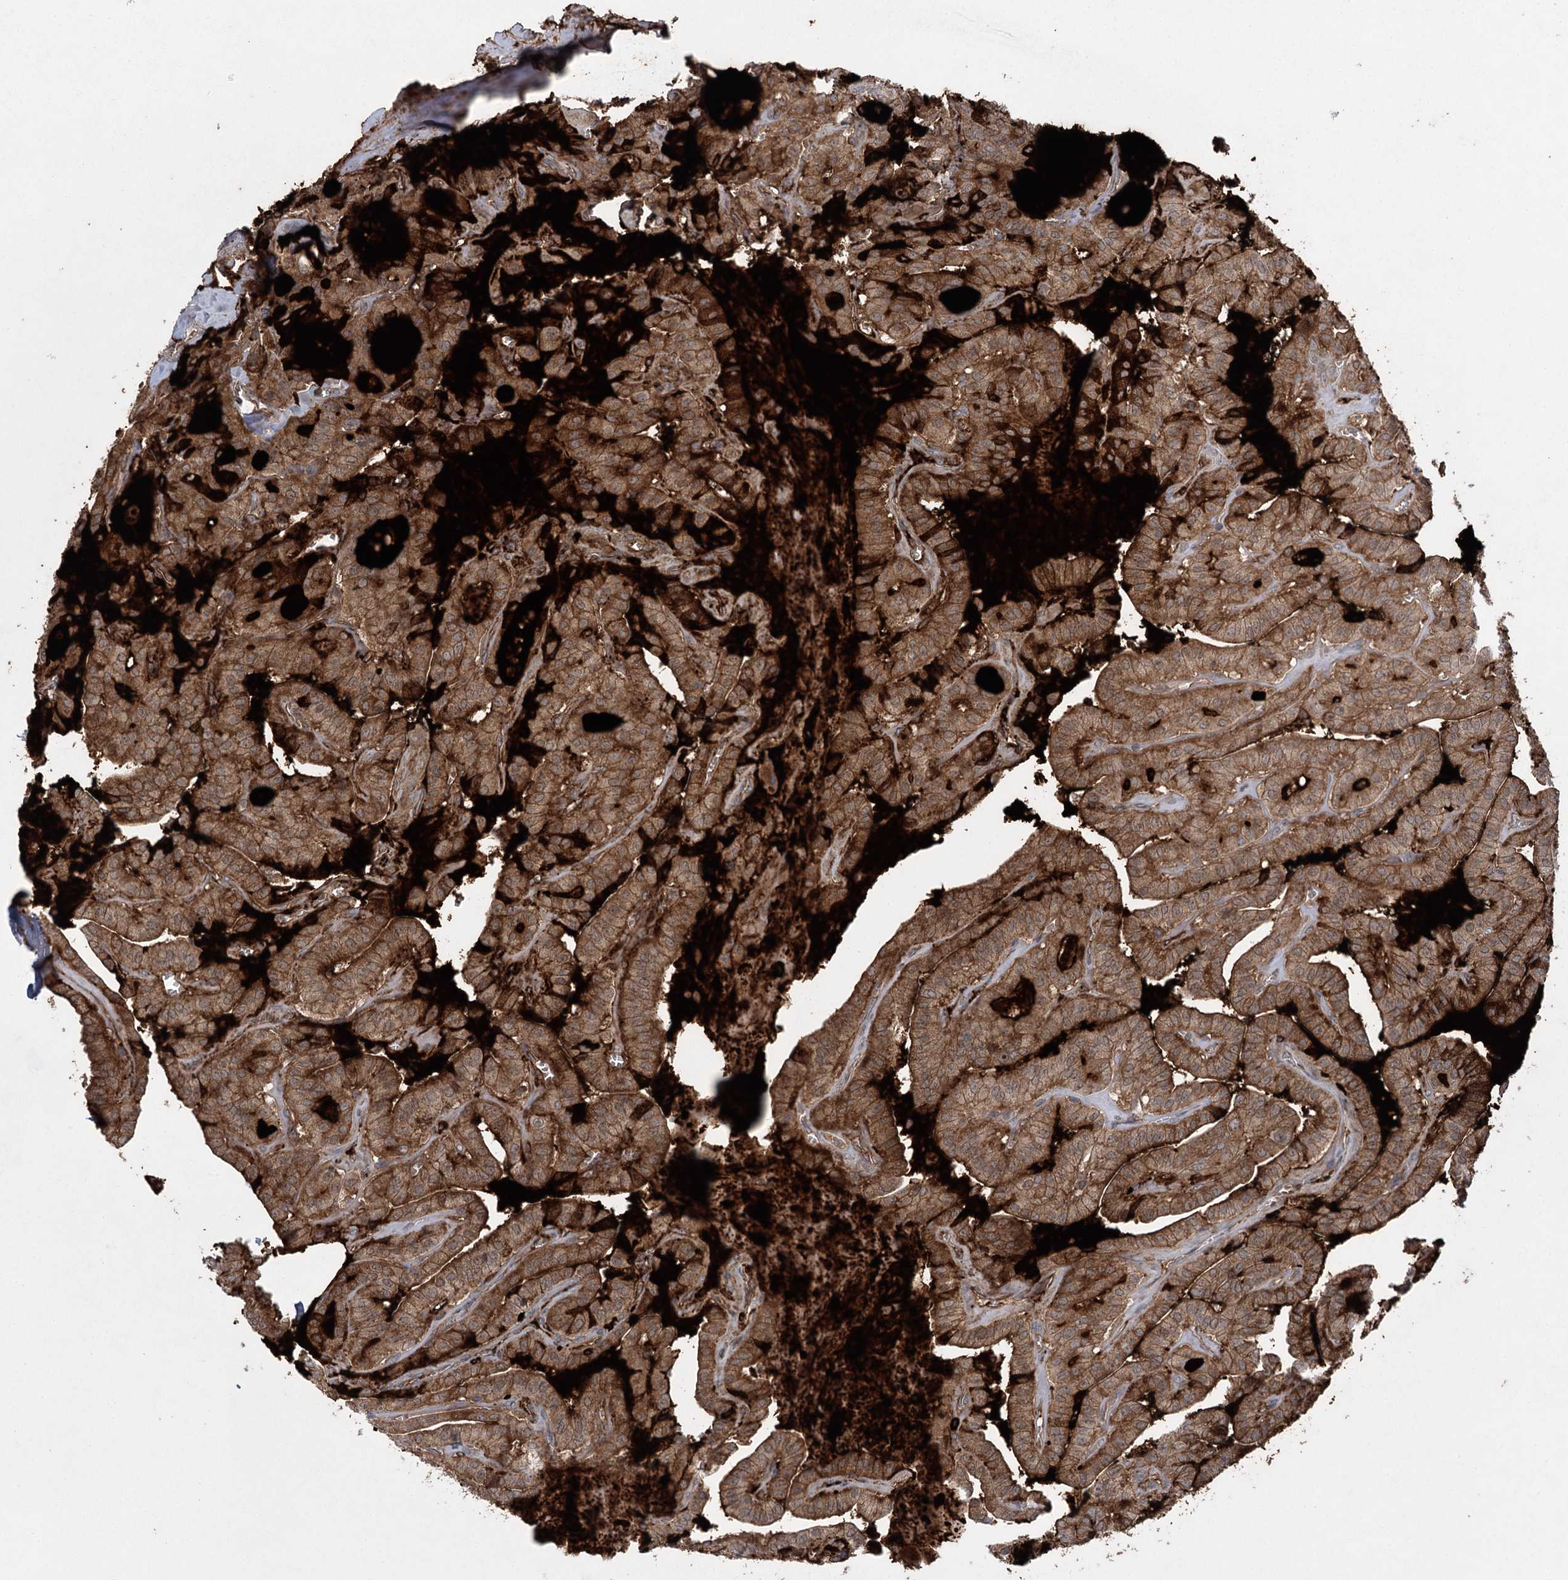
{"staining": {"intensity": "moderate", "quantity": ">75%", "location": "cytoplasmic/membranous"}, "tissue": "thyroid cancer", "cell_type": "Tumor cells", "image_type": "cancer", "snomed": [{"axis": "morphology", "description": "Papillary adenocarcinoma, NOS"}, {"axis": "topography", "description": "Thyroid gland"}], "caption": "Immunohistochemical staining of papillary adenocarcinoma (thyroid) shows medium levels of moderate cytoplasmic/membranous protein positivity in approximately >75% of tumor cells.", "gene": "EIF3A", "patient": {"sex": "male", "age": 52}}